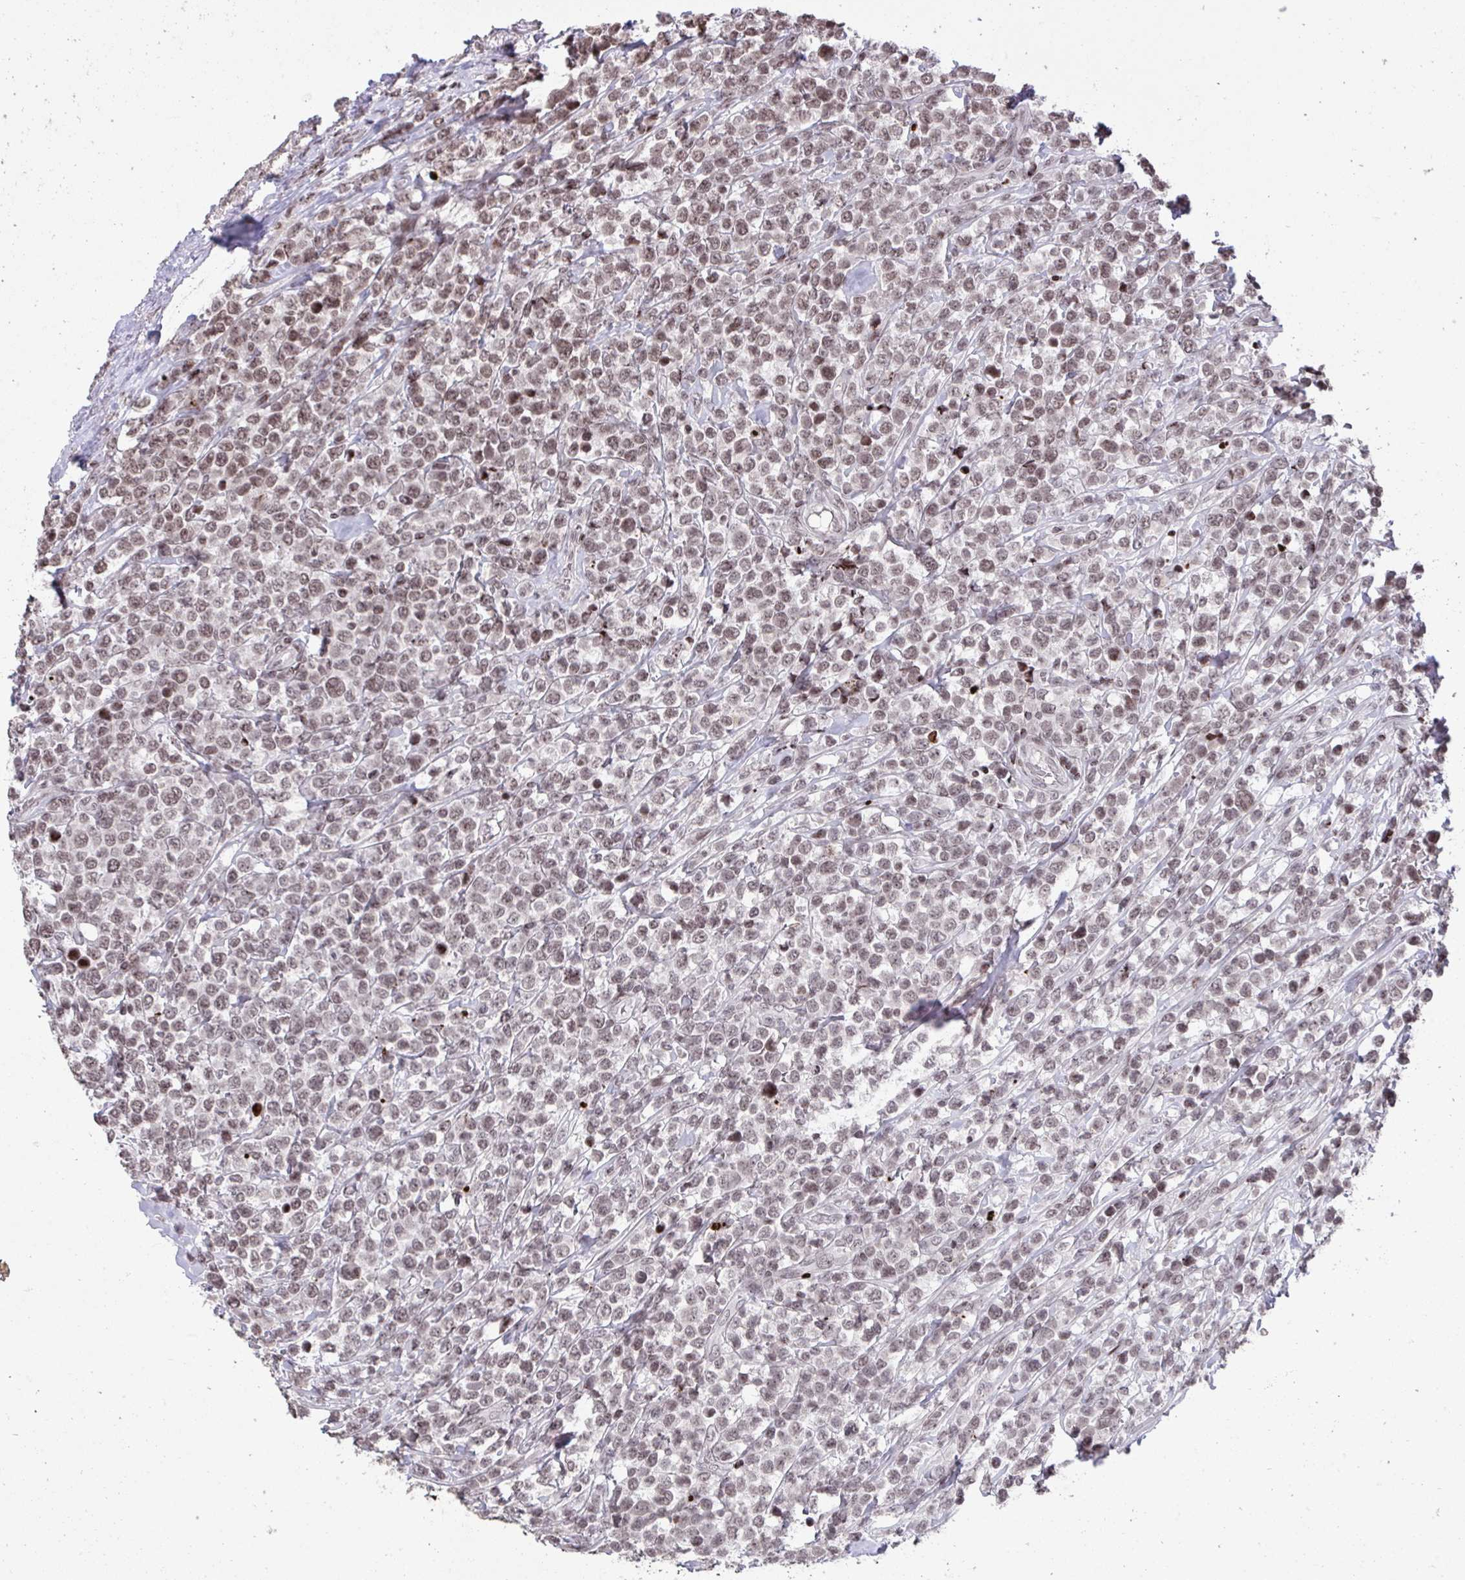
{"staining": {"intensity": "weak", "quantity": "25%-75%", "location": "nuclear"}, "tissue": "lymphoma", "cell_type": "Tumor cells", "image_type": "cancer", "snomed": [{"axis": "morphology", "description": "Malignant lymphoma, non-Hodgkin's type, High grade"}, {"axis": "topography", "description": "Soft tissue"}], "caption": "Immunohistochemical staining of lymphoma shows weak nuclear protein expression in approximately 25%-75% of tumor cells.", "gene": "NIP7", "patient": {"sex": "female", "age": 56}}